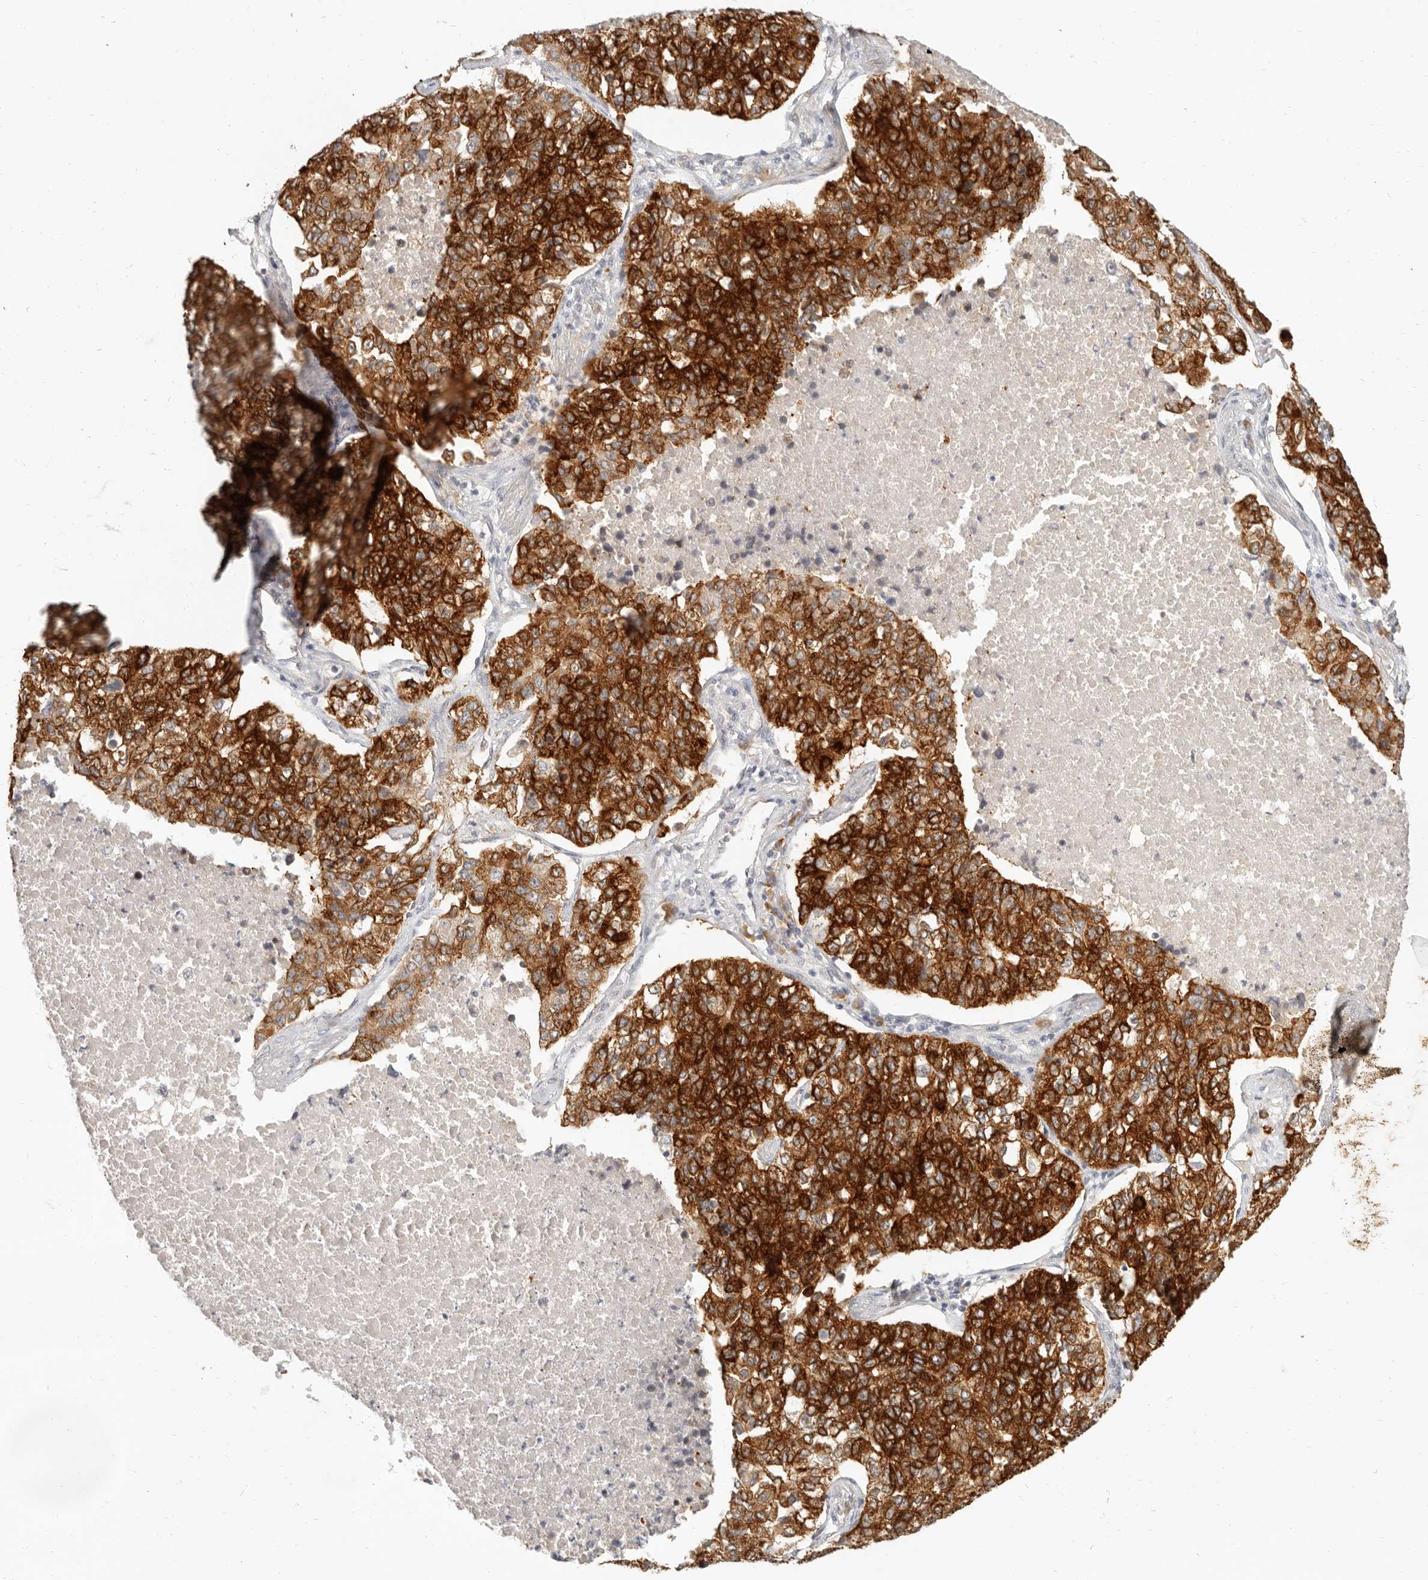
{"staining": {"intensity": "strong", "quantity": ">75%", "location": "cytoplasmic/membranous"}, "tissue": "lung cancer", "cell_type": "Tumor cells", "image_type": "cancer", "snomed": [{"axis": "morphology", "description": "Adenocarcinoma, NOS"}, {"axis": "topography", "description": "Lung"}], "caption": "A photomicrograph of lung cancer (adenocarcinoma) stained for a protein reveals strong cytoplasmic/membranous brown staining in tumor cells. Using DAB (3,3'-diaminobenzidine) (brown) and hematoxylin (blue) stains, captured at high magnification using brightfield microscopy.", "gene": "PABPC4", "patient": {"sex": "male", "age": 49}}